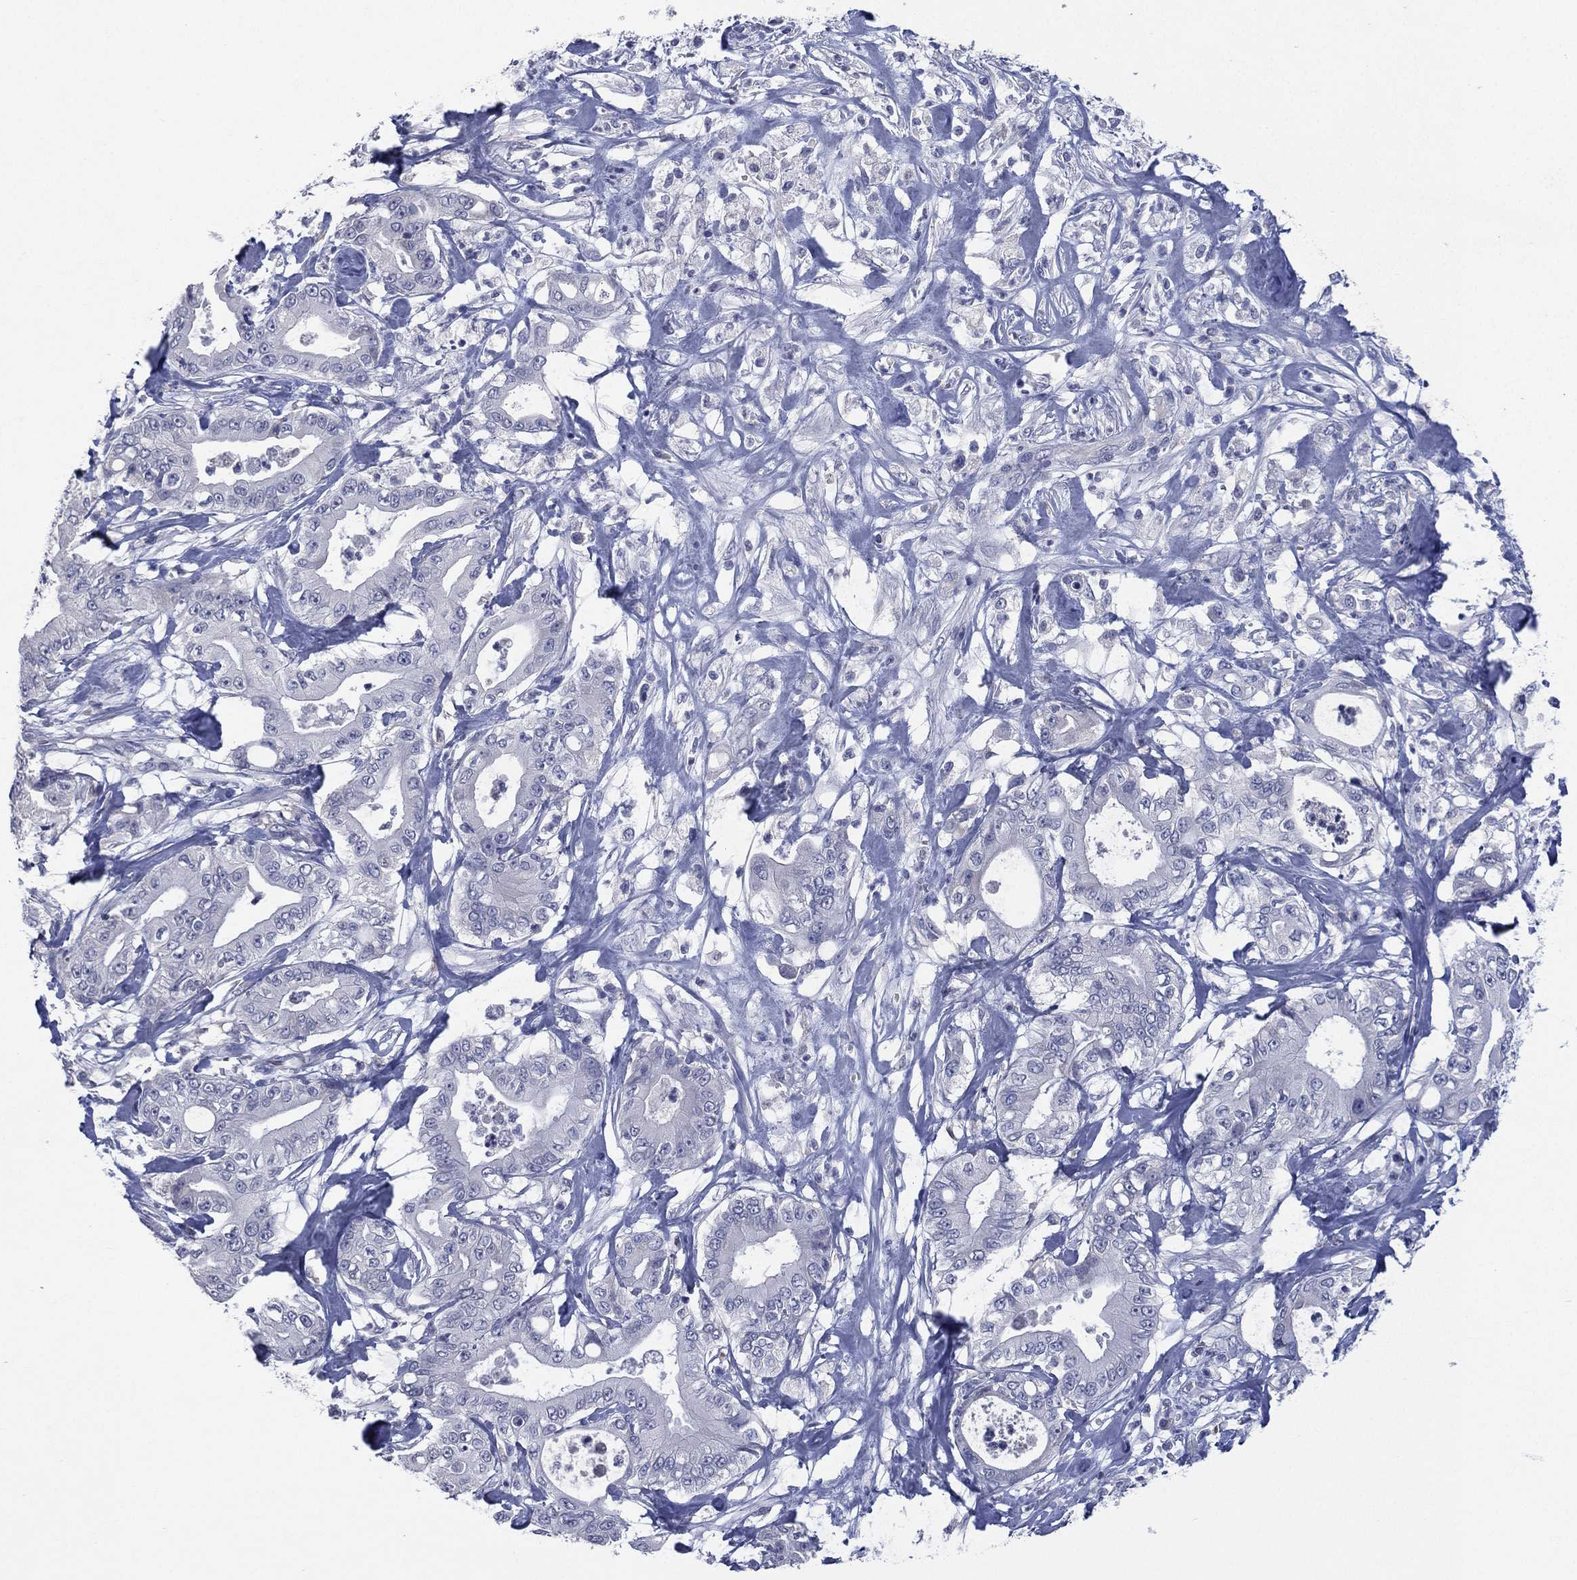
{"staining": {"intensity": "negative", "quantity": "none", "location": "none"}, "tissue": "pancreatic cancer", "cell_type": "Tumor cells", "image_type": "cancer", "snomed": [{"axis": "morphology", "description": "Adenocarcinoma, NOS"}, {"axis": "topography", "description": "Pancreas"}], "caption": "DAB immunohistochemical staining of human pancreatic cancer displays no significant expression in tumor cells.", "gene": "KRT35", "patient": {"sex": "male", "age": 71}}